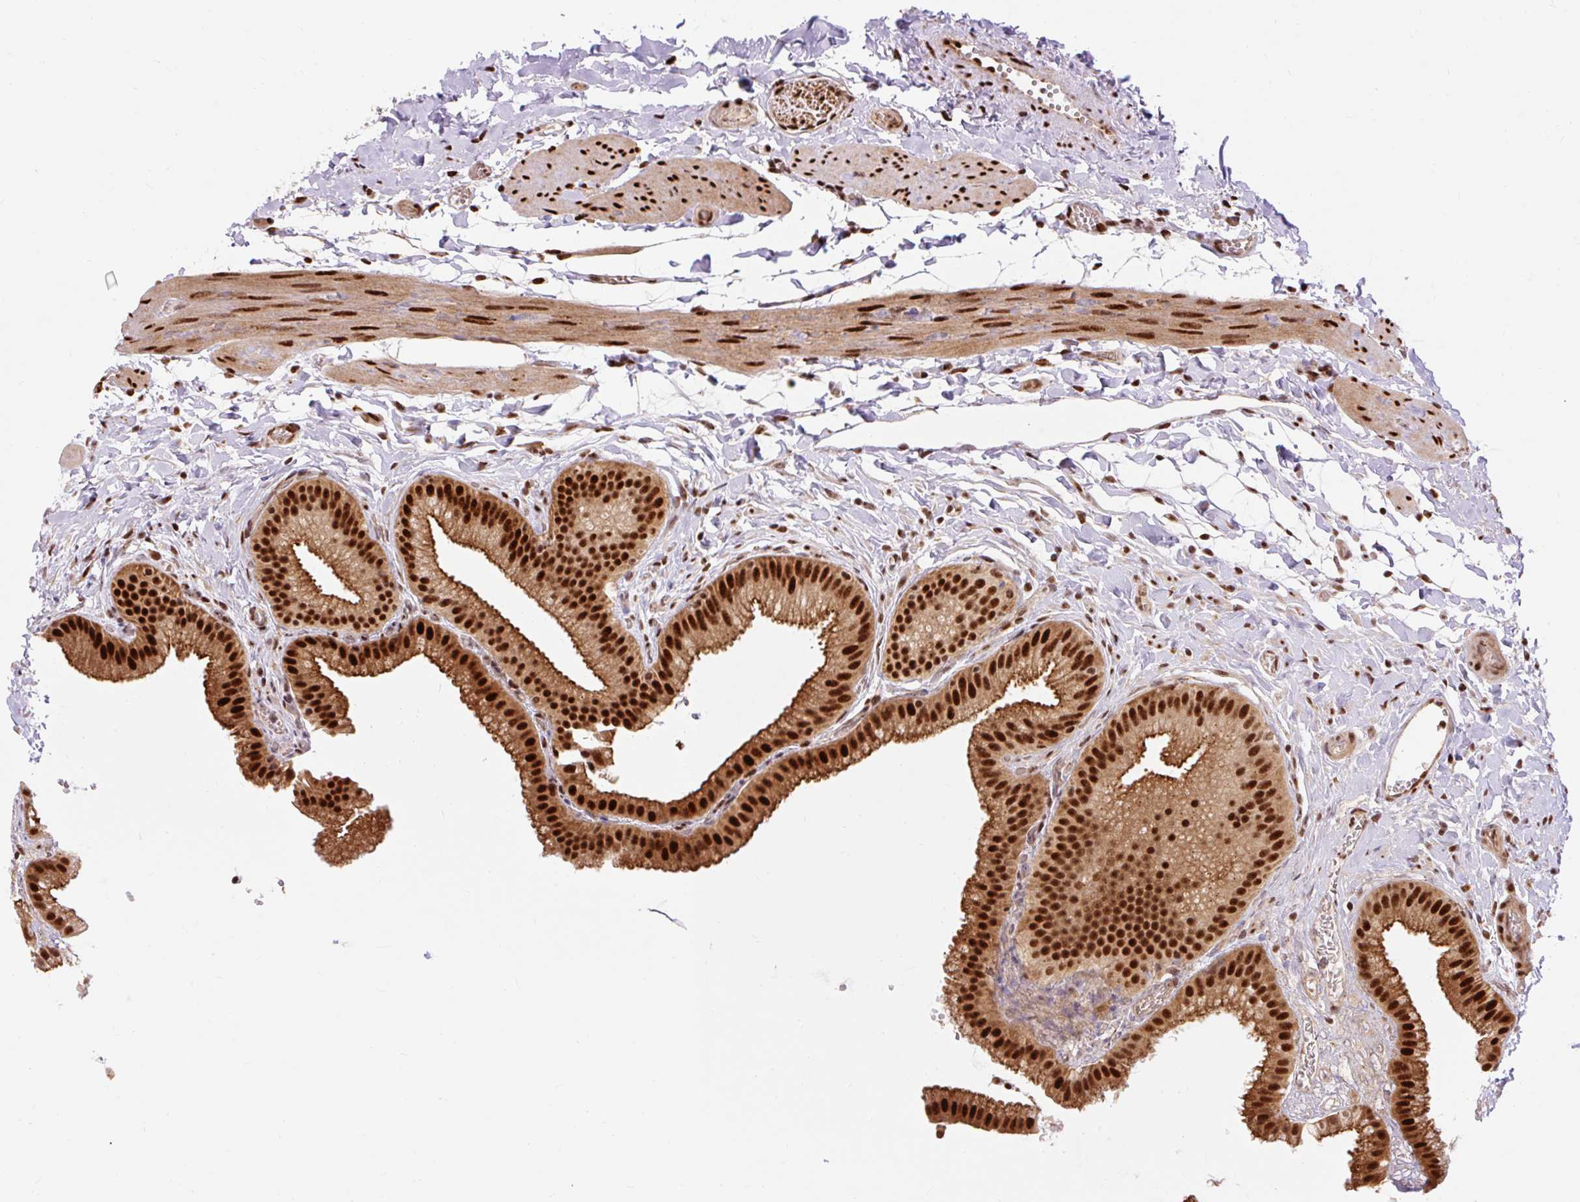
{"staining": {"intensity": "strong", "quantity": ">75%", "location": "cytoplasmic/membranous,nuclear"}, "tissue": "gallbladder", "cell_type": "Glandular cells", "image_type": "normal", "snomed": [{"axis": "morphology", "description": "Normal tissue, NOS"}, {"axis": "topography", "description": "Gallbladder"}], "caption": "IHC of normal gallbladder reveals high levels of strong cytoplasmic/membranous,nuclear staining in approximately >75% of glandular cells.", "gene": "MECOM", "patient": {"sex": "female", "age": 63}}